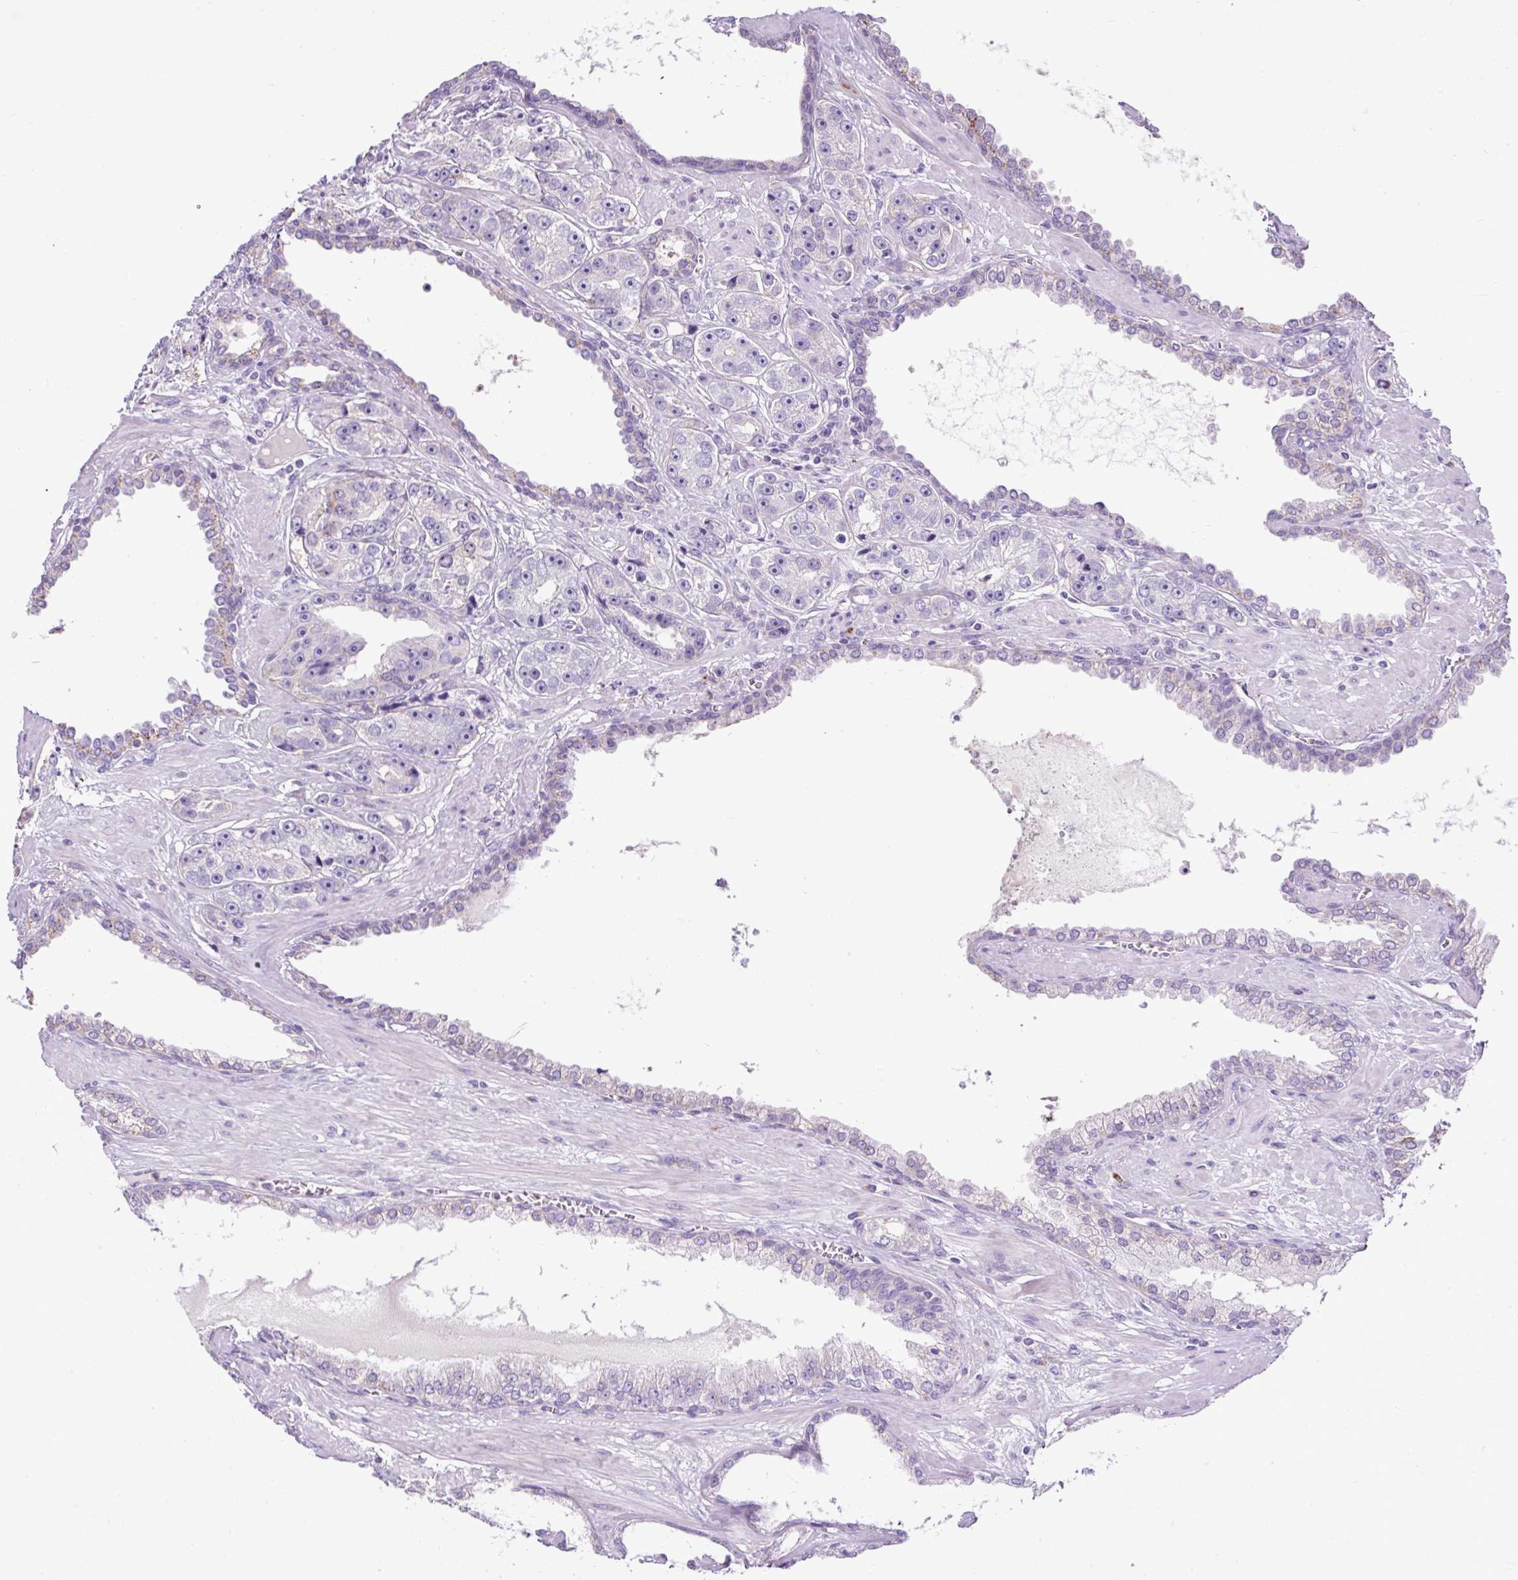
{"staining": {"intensity": "negative", "quantity": "none", "location": "none"}, "tissue": "prostate cancer", "cell_type": "Tumor cells", "image_type": "cancer", "snomed": [{"axis": "morphology", "description": "Adenocarcinoma, High grade"}, {"axis": "topography", "description": "Prostate"}], "caption": "Immunohistochemical staining of prostate adenocarcinoma (high-grade) reveals no significant staining in tumor cells.", "gene": "CFAP47", "patient": {"sex": "male", "age": 71}}